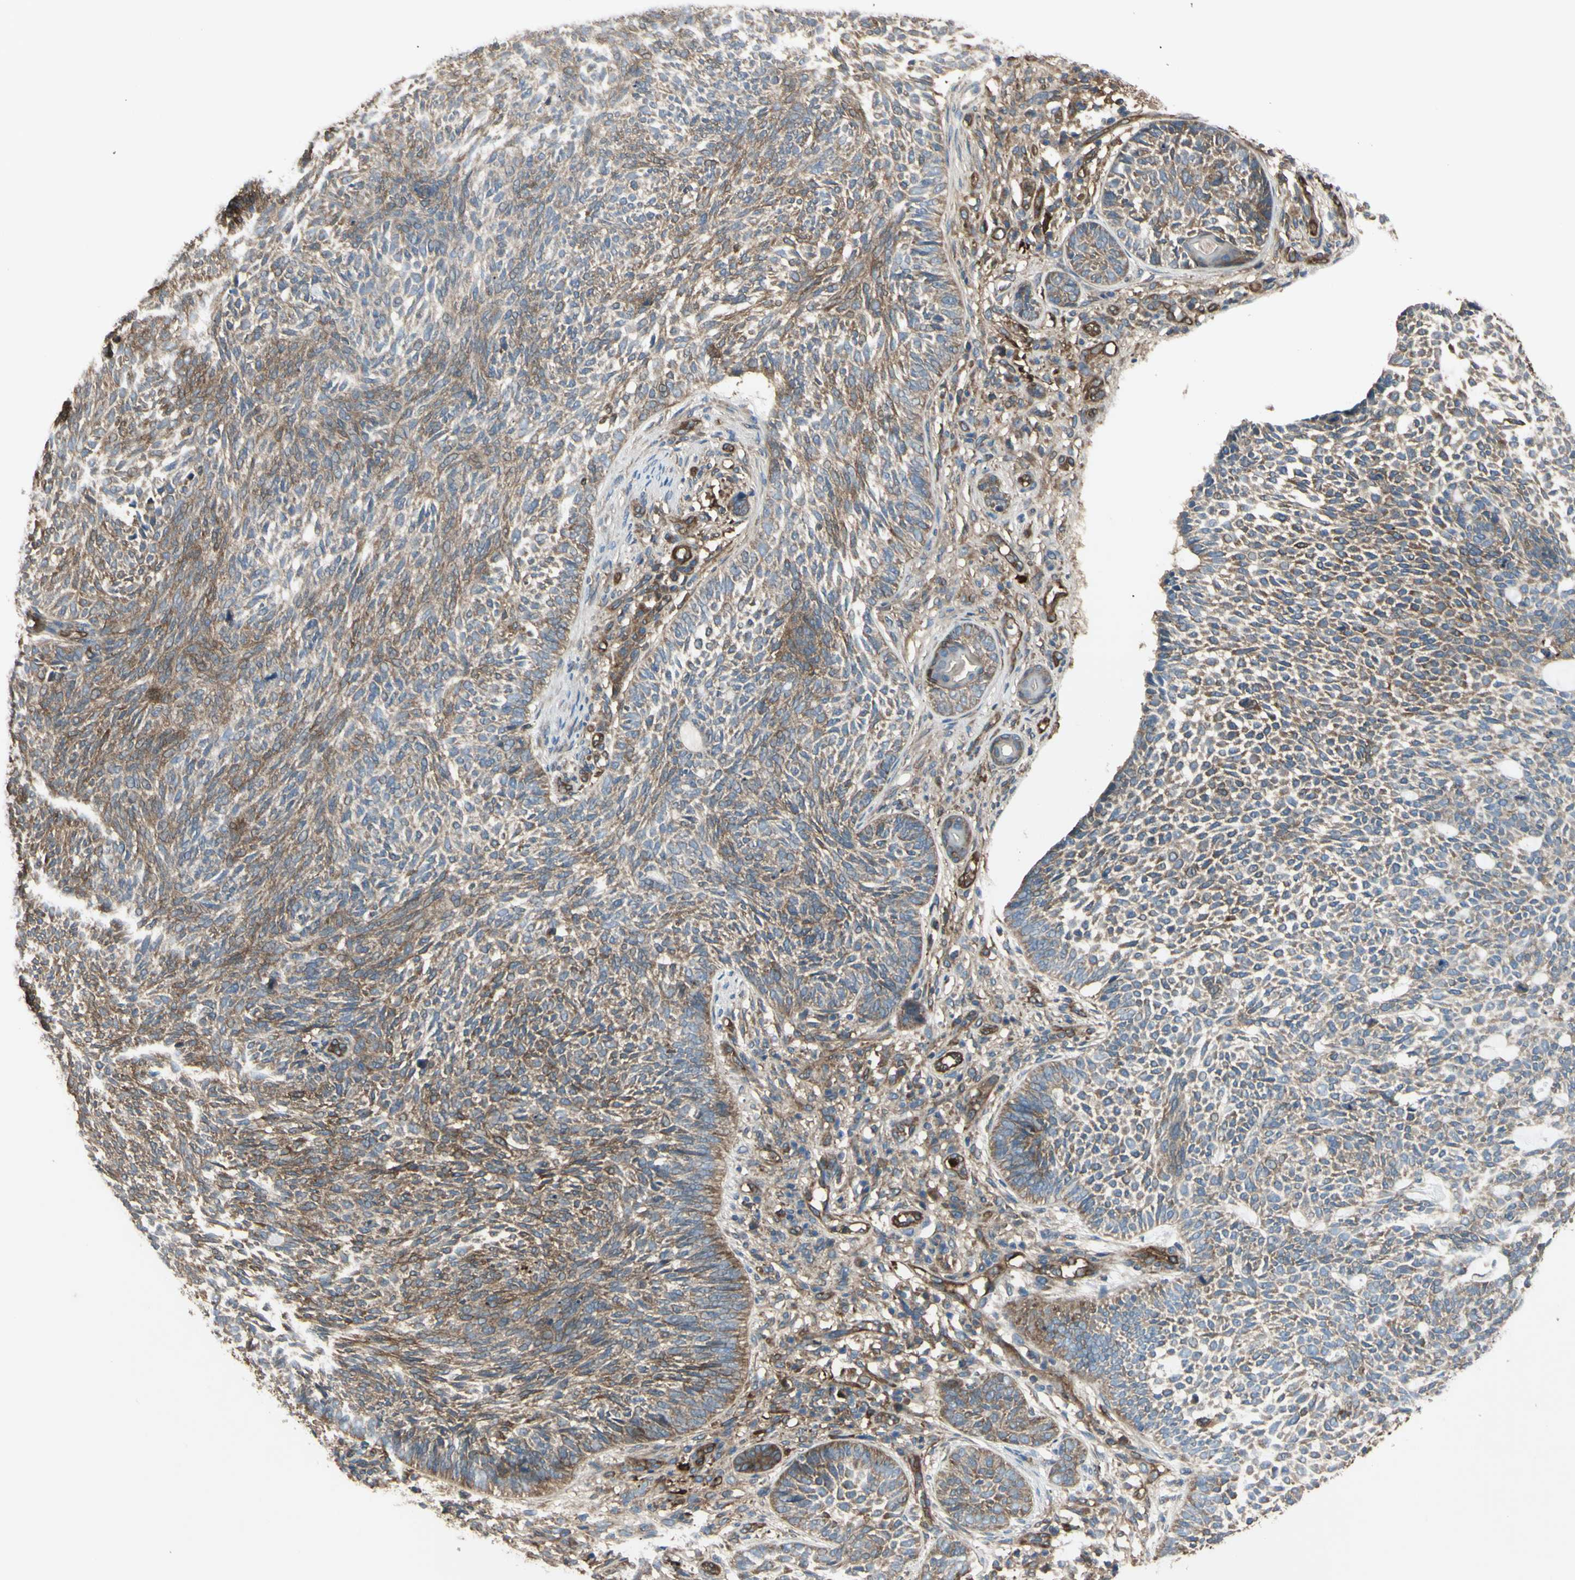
{"staining": {"intensity": "moderate", "quantity": ">75%", "location": "cytoplasmic/membranous"}, "tissue": "skin cancer", "cell_type": "Tumor cells", "image_type": "cancer", "snomed": [{"axis": "morphology", "description": "Basal cell carcinoma"}, {"axis": "topography", "description": "Skin"}], "caption": "Immunohistochemical staining of skin cancer reveals medium levels of moderate cytoplasmic/membranous positivity in about >75% of tumor cells.", "gene": "PTPN12", "patient": {"sex": "male", "age": 87}}